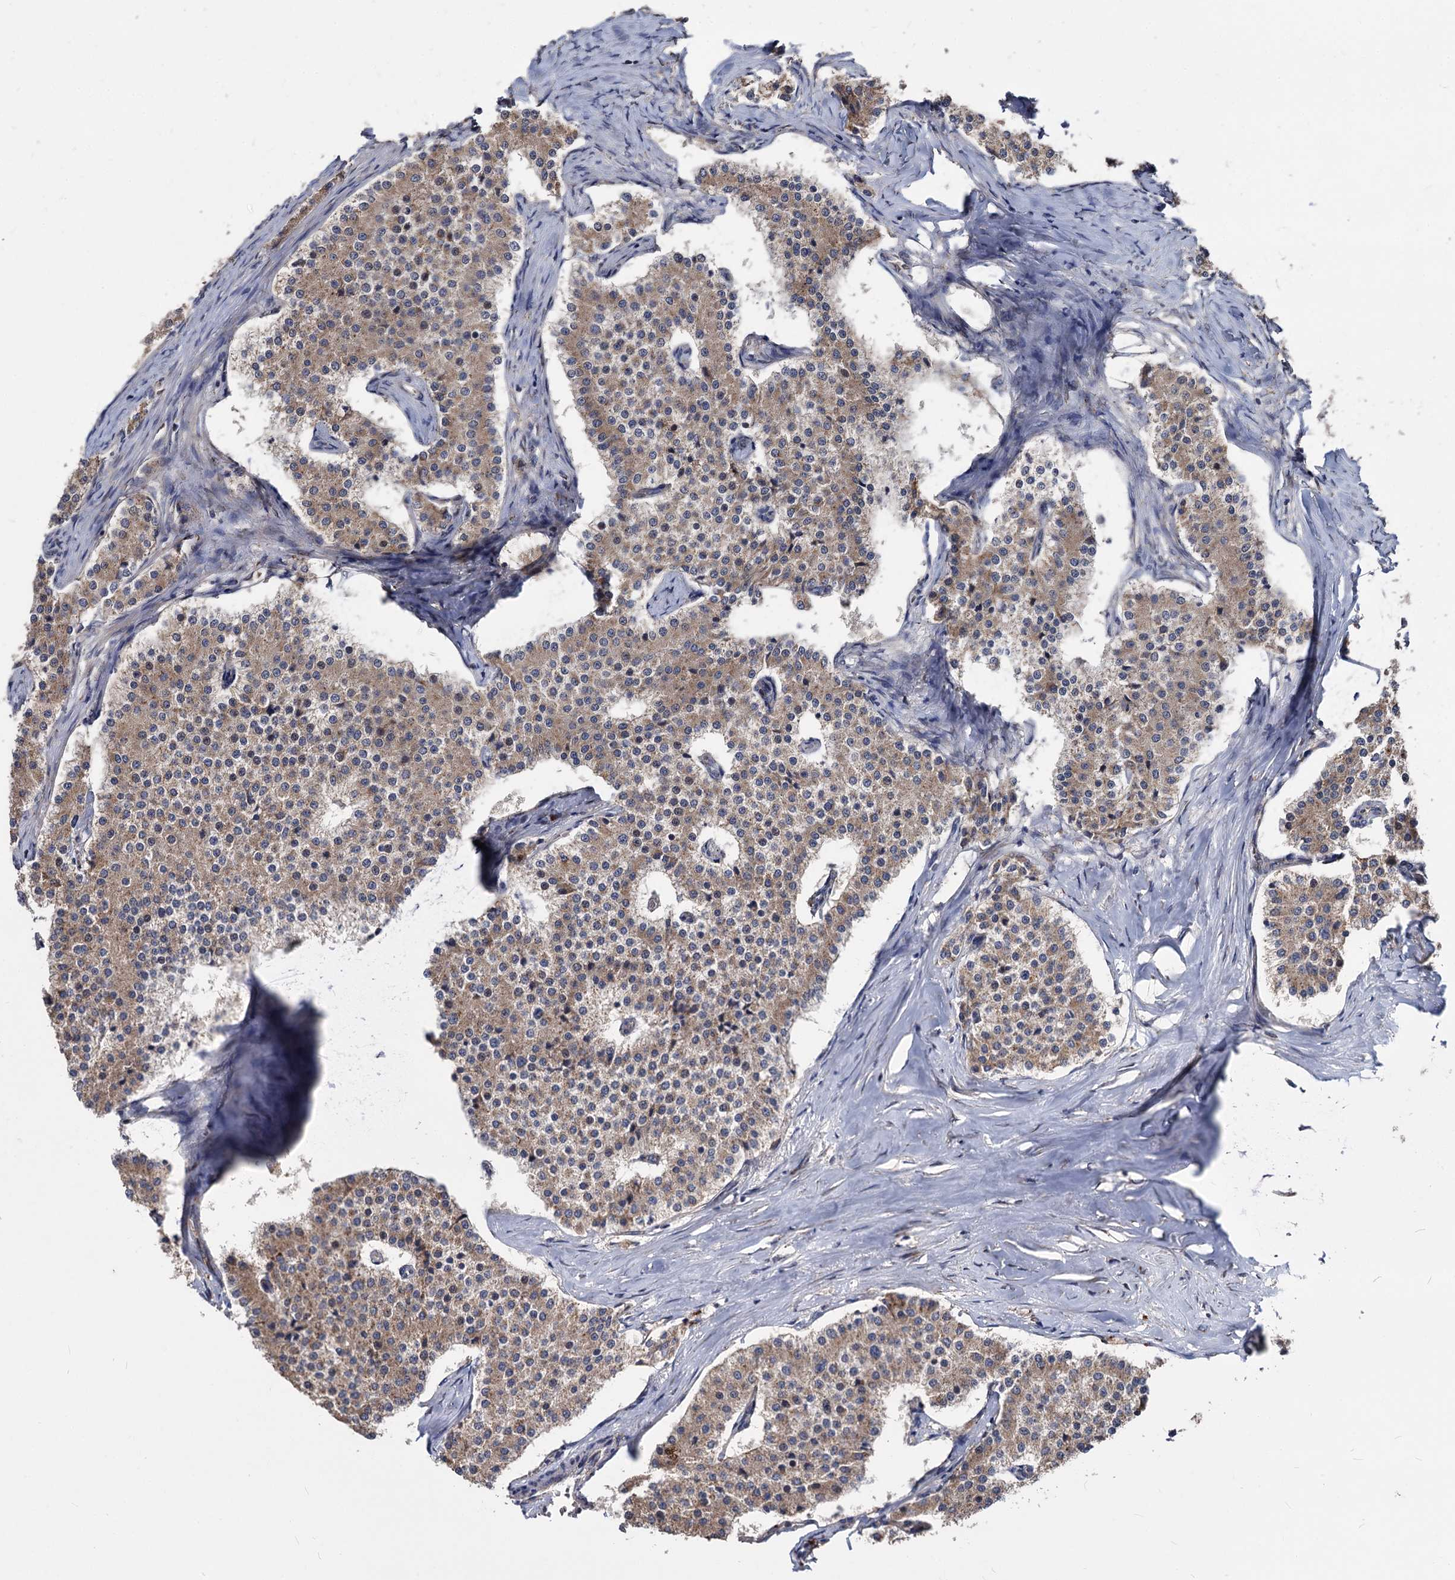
{"staining": {"intensity": "weak", "quantity": ">75%", "location": "cytoplasmic/membranous"}, "tissue": "carcinoid", "cell_type": "Tumor cells", "image_type": "cancer", "snomed": [{"axis": "morphology", "description": "Carcinoid, malignant, NOS"}, {"axis": "topography", "description": "Colon"}], "caption": "Brown immunohistochemical staining in human carcinoid (malignant) demonstrates weak cytoplasmic/membranous positivity in about >75% of tumor cells.", "gene": "SMAGP", "patient": {"sex": "female", "age": 52}}